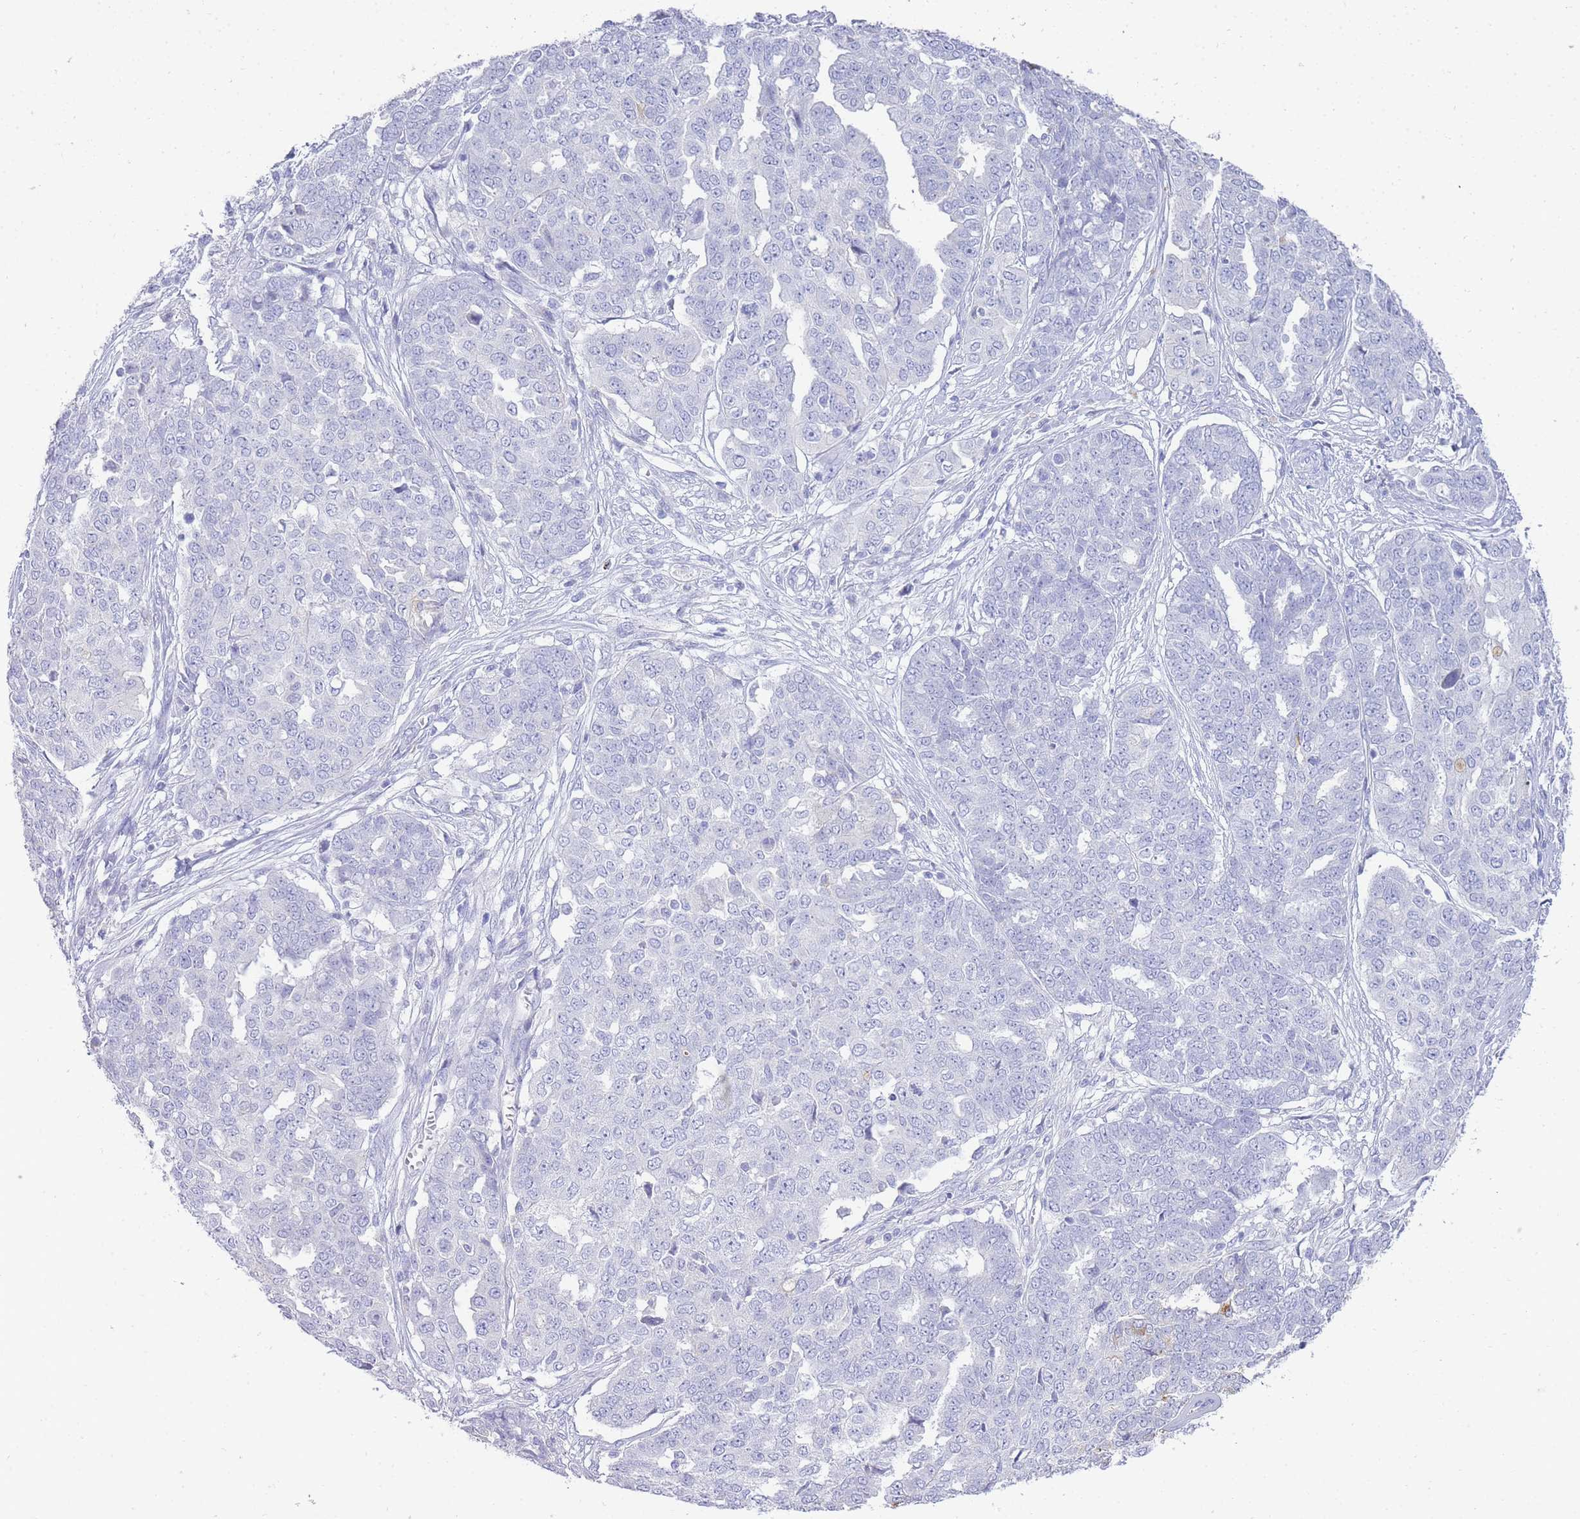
{"staining": {"intensity": "negative", "quantity": "none", "location": "none"}, "tissue": "ovarian cancer", "cell_type": "Tumor cells", "image_type": "cancer", "snomed": [{"axis": "morphology", "description": "Cystadenocarcinoma, serous, NOS"}, {"axis": "topography", "description": "Soft tissue"}, {"axis": "topography", "description": "Ovary"}], "caption": "Tumor cells show no significant staining in serous cystadenocarcinoma (ovarian).", "gene": "DPP4", "patient": {"sex": "female", "age": 57}}